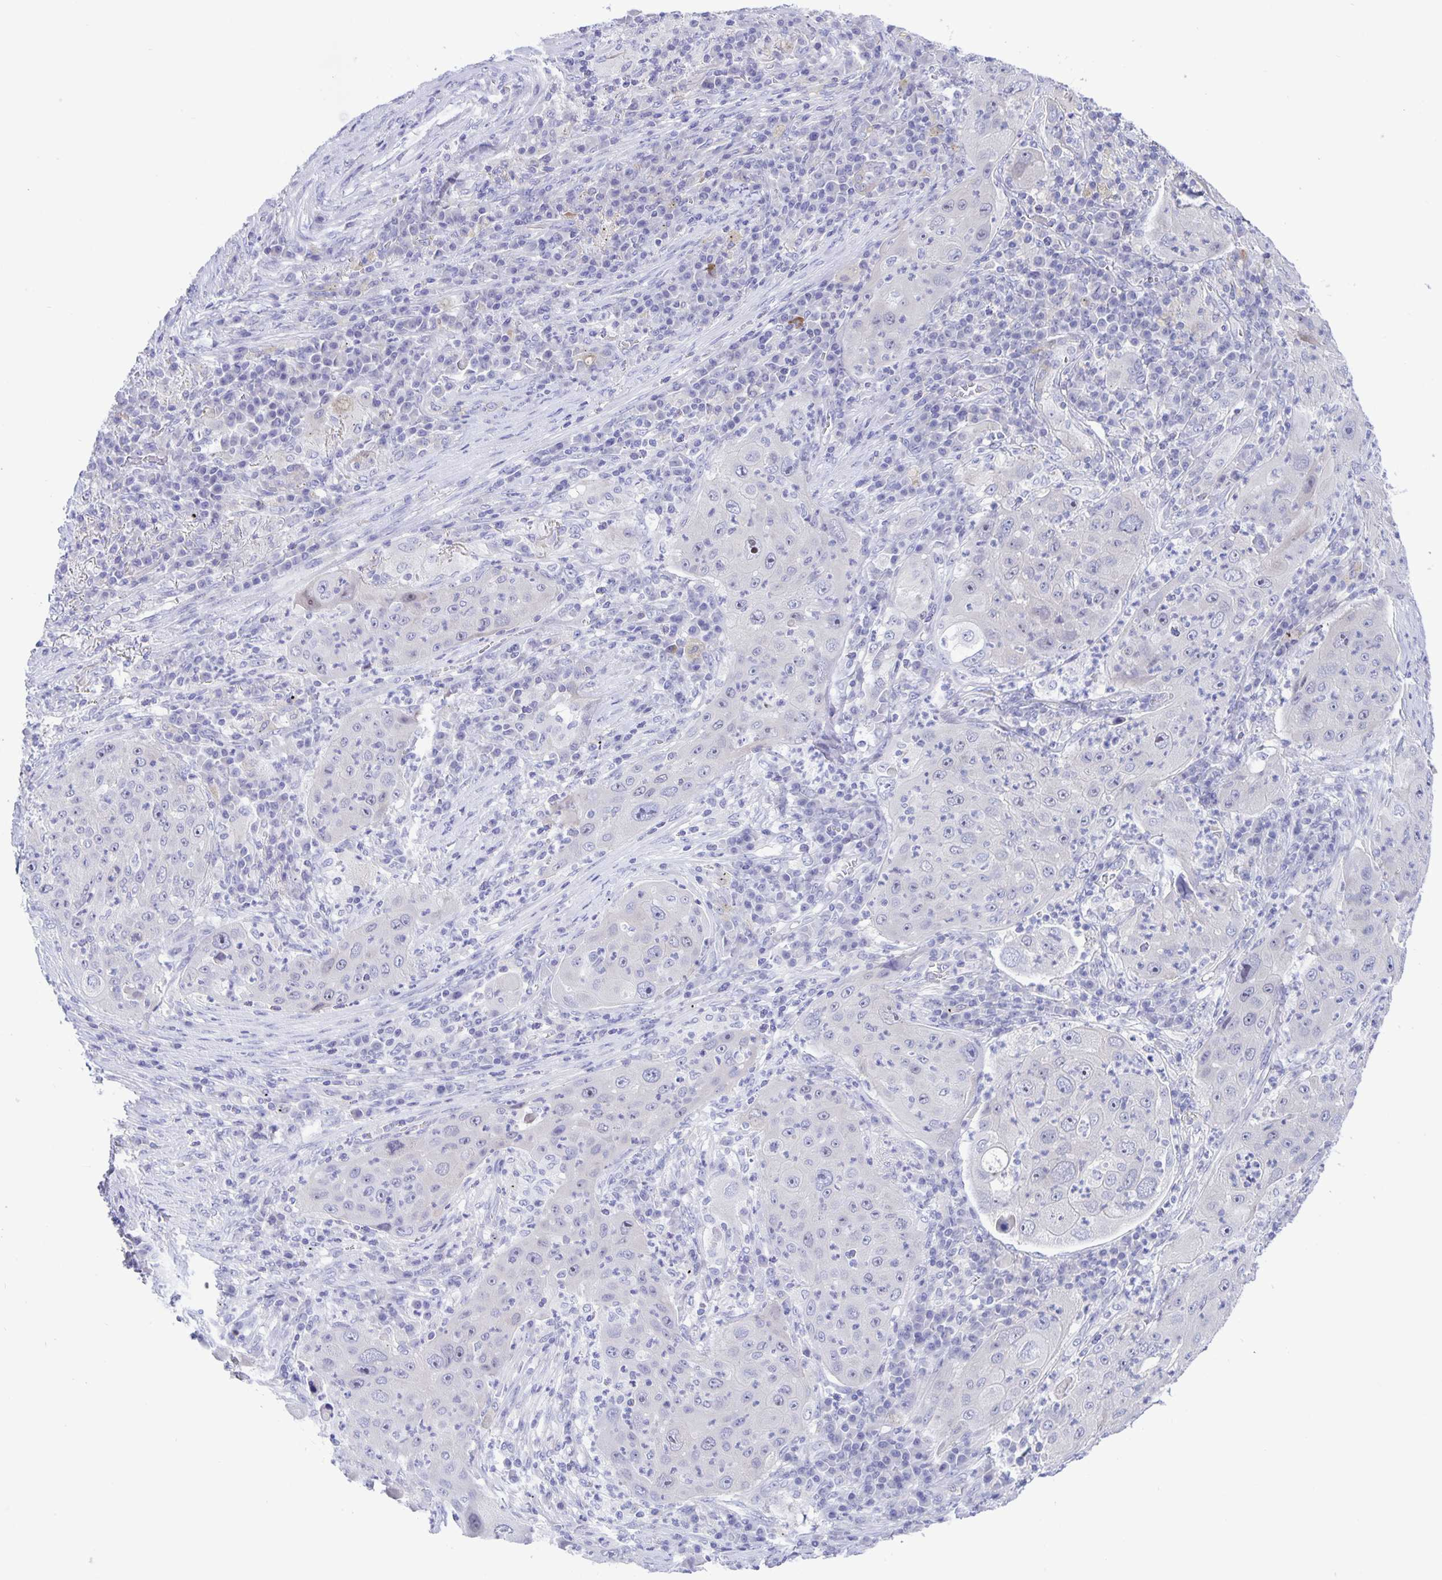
{"staining": {"intensity": "negative", "quantity": "none", "location": "none"}, "tissue": "lung cancer", "cell_type": "Tumor cells", "image_type": "cancer", "snomed": [{"axis": "morphology", "description": "Squamous cell carcinoma, NOS"}, {"axis": "topography", "description": "Lung"}], "caption": "Protein analysis of lung cancer reveals no significant positivity in tumor cells.", "gene": "ERMN", "patient": {"sex": "female", "age": 59}}